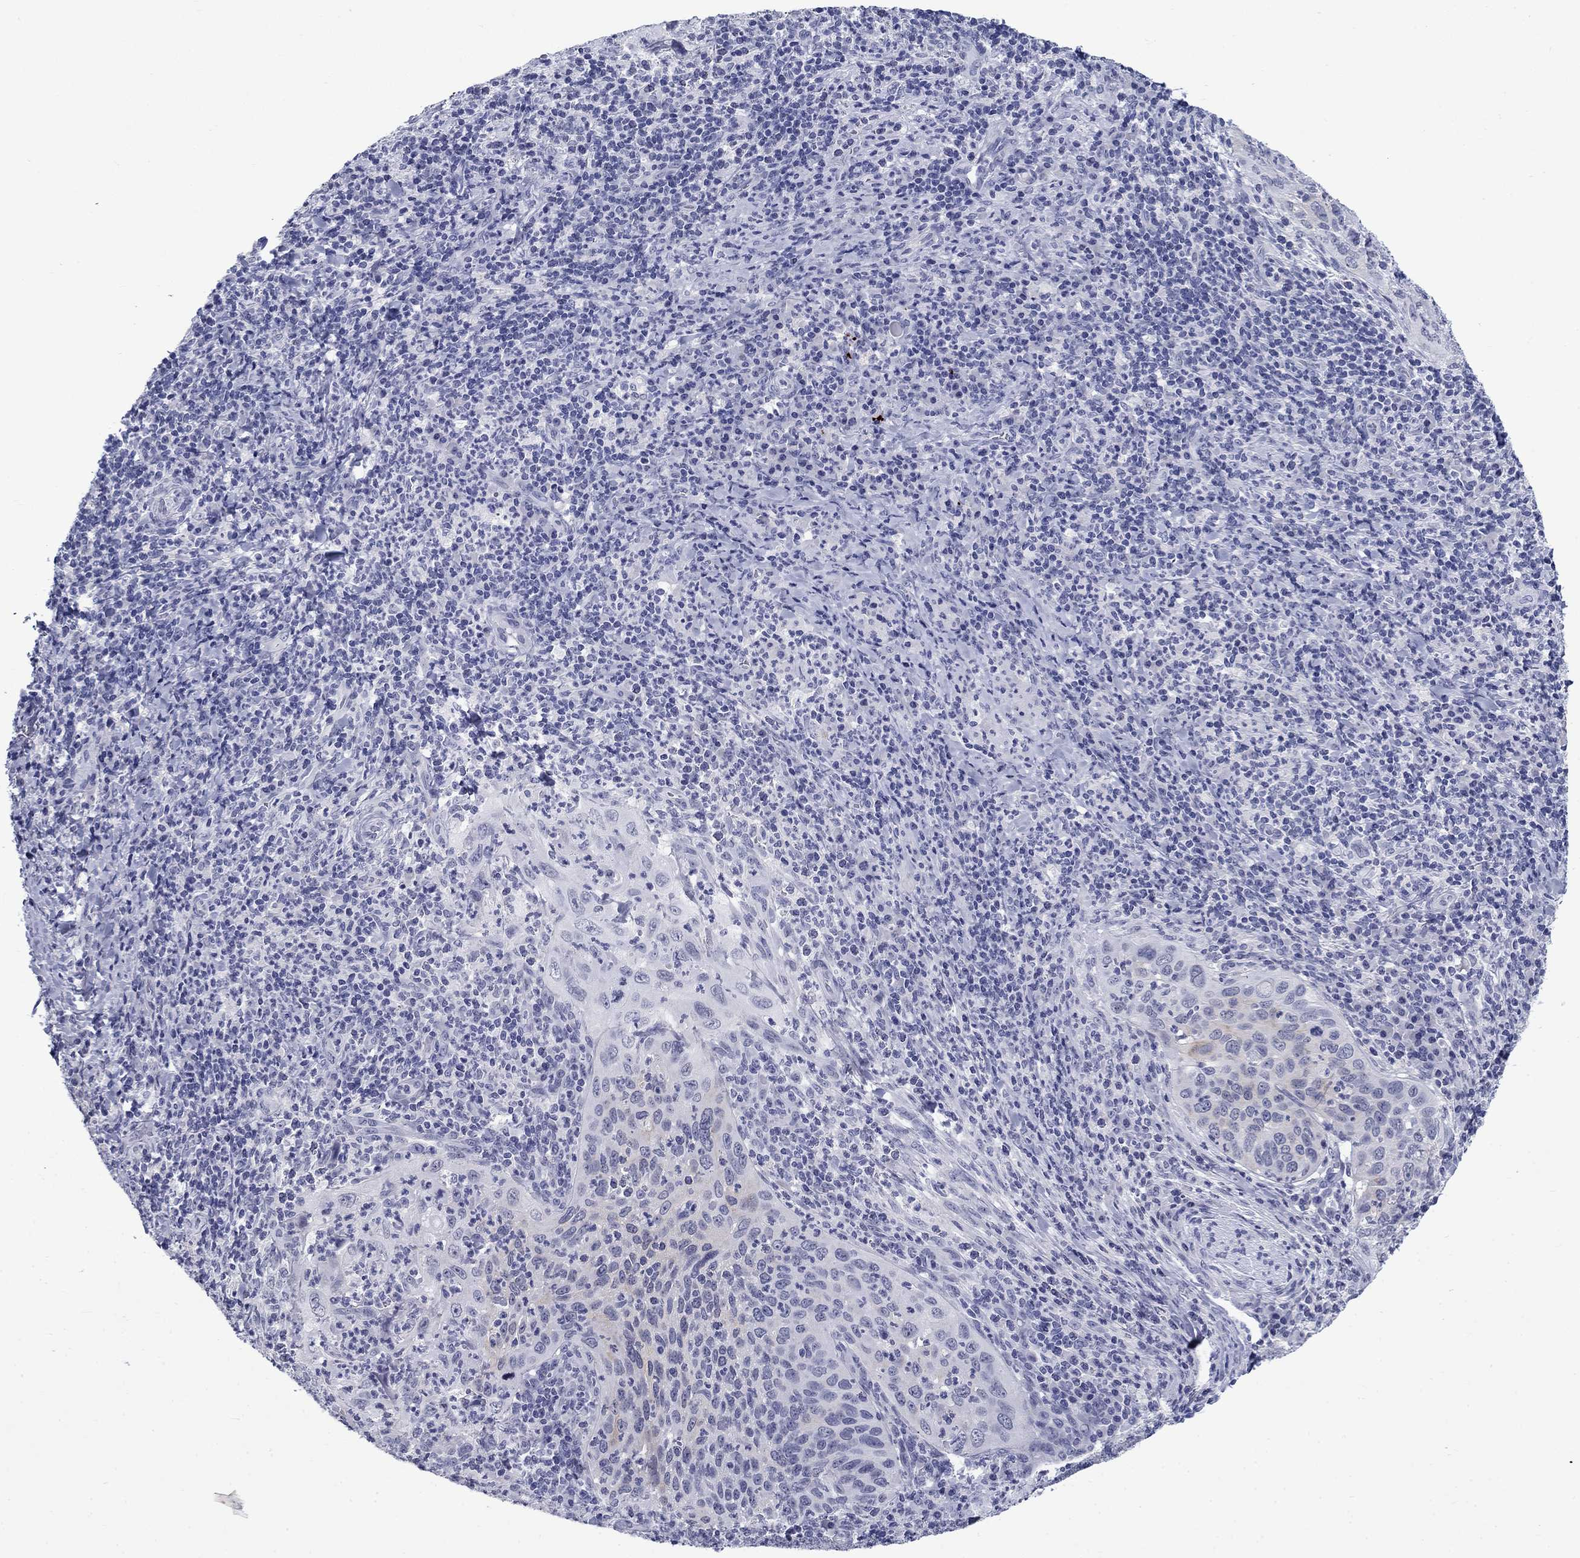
{"staining": {"intensity": "weak", "quantity": "<25%", "location": "cytoplasmic/membranous"}, "tissue": "cervical cancer", "cell_type": "Tumor cells", "image_type": "cancer", "snomed": [{"axis": "morphology", "description": "Squamous cell carcinoma, NOS"}, {"axis": "topography", "description": "Cervix"}], "caption": "IHC histopathology image of human cervical squamous cell carcinoma stained for a protein (brown), which displays no positivity in tumor cells.", "gene": "C4orf19", "patient": {"sex": "female", "age": 26}}